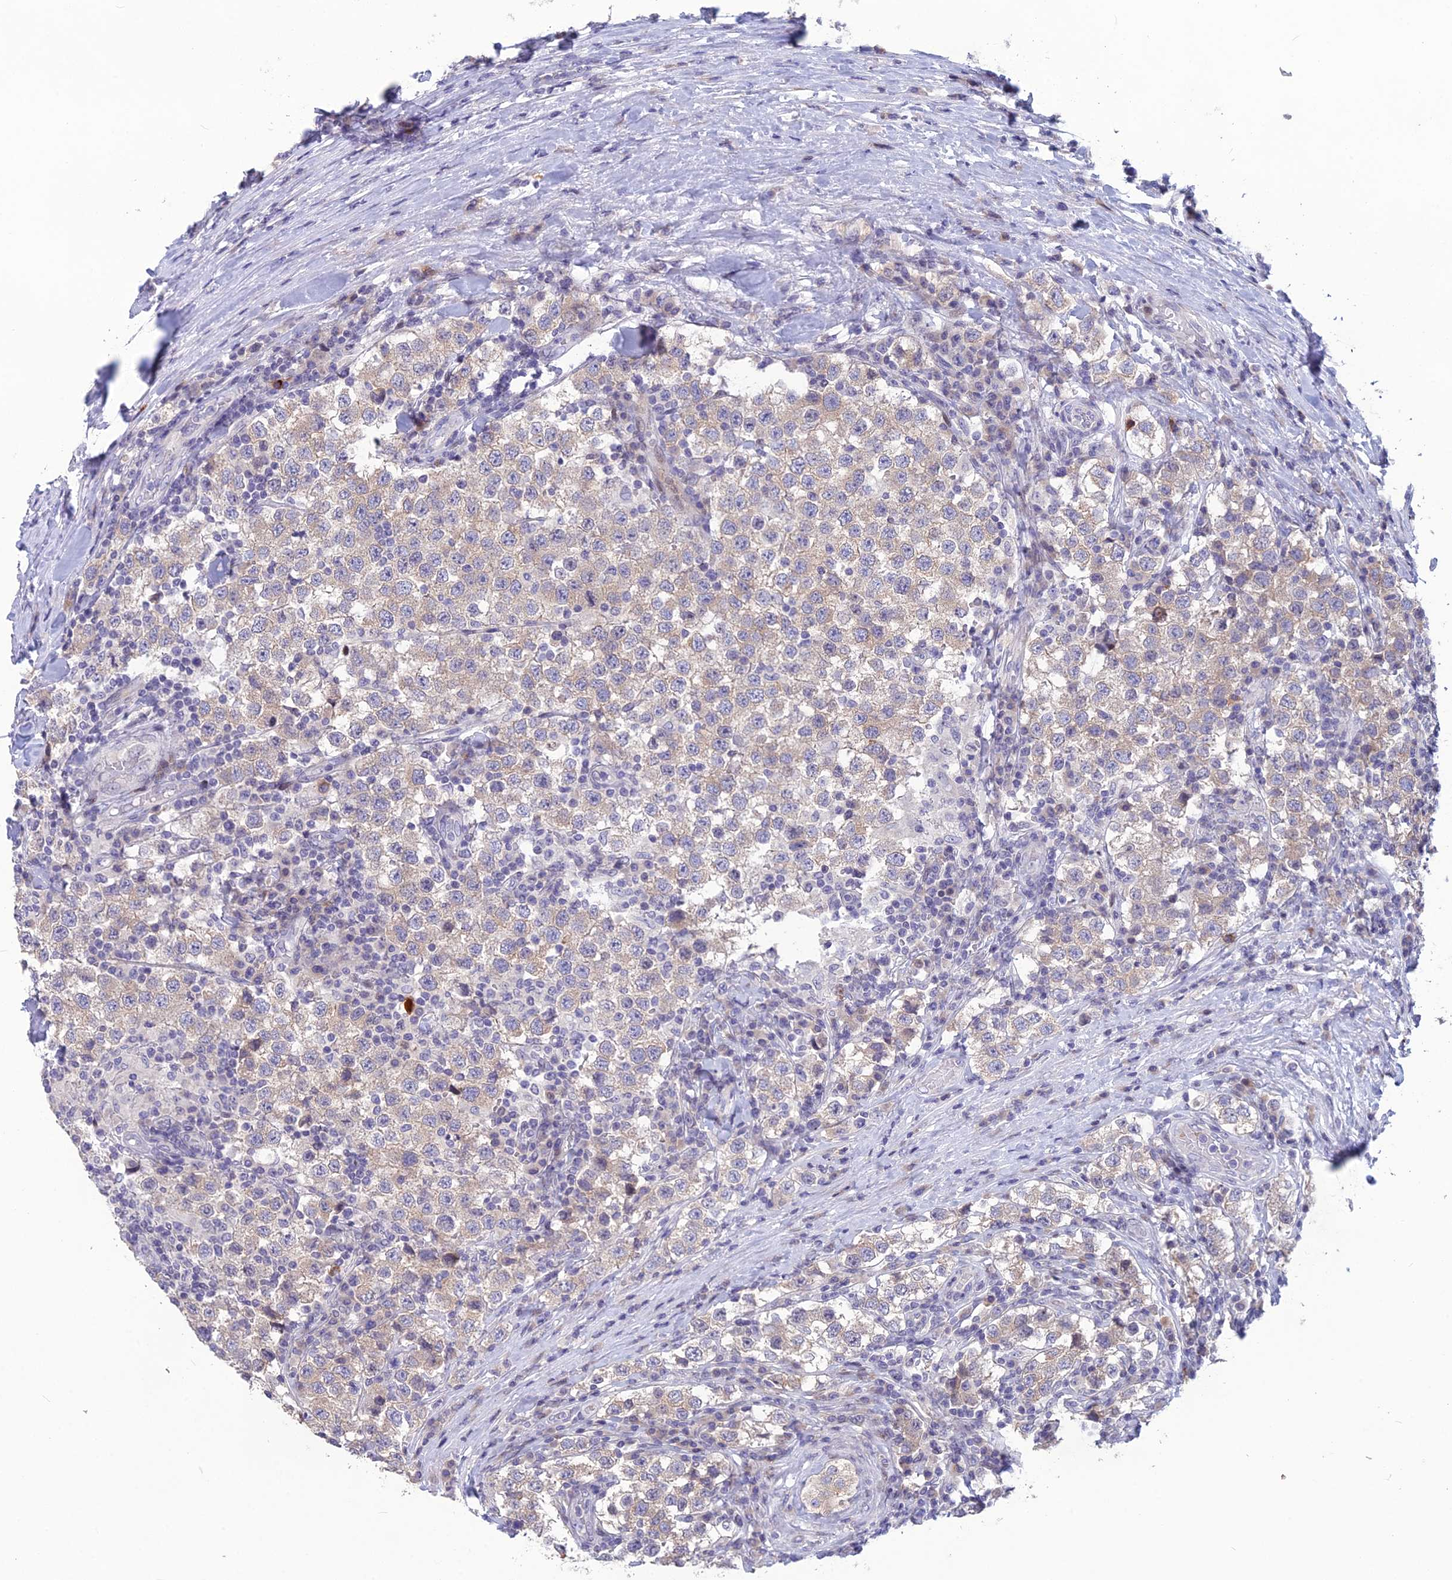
{"staining": {"intensity": "weak", "quantity": "<25%", "location": "cytoplasmic/membranous"}, "tissue": "testis cancer", "cell_type": "Tumor cells", "image_type": "cancer", "snomed": [{"axis": "morphology", "description": "Seminoma, NOS"}, {"axis": "topography", "description": "Testis"}], "caption": "Testis cancer stained for a protein using immunohistochemistry shows no staining tumor cells.", "gene": "TMEM134", "patient": {"sex": "male", "age": 34}}